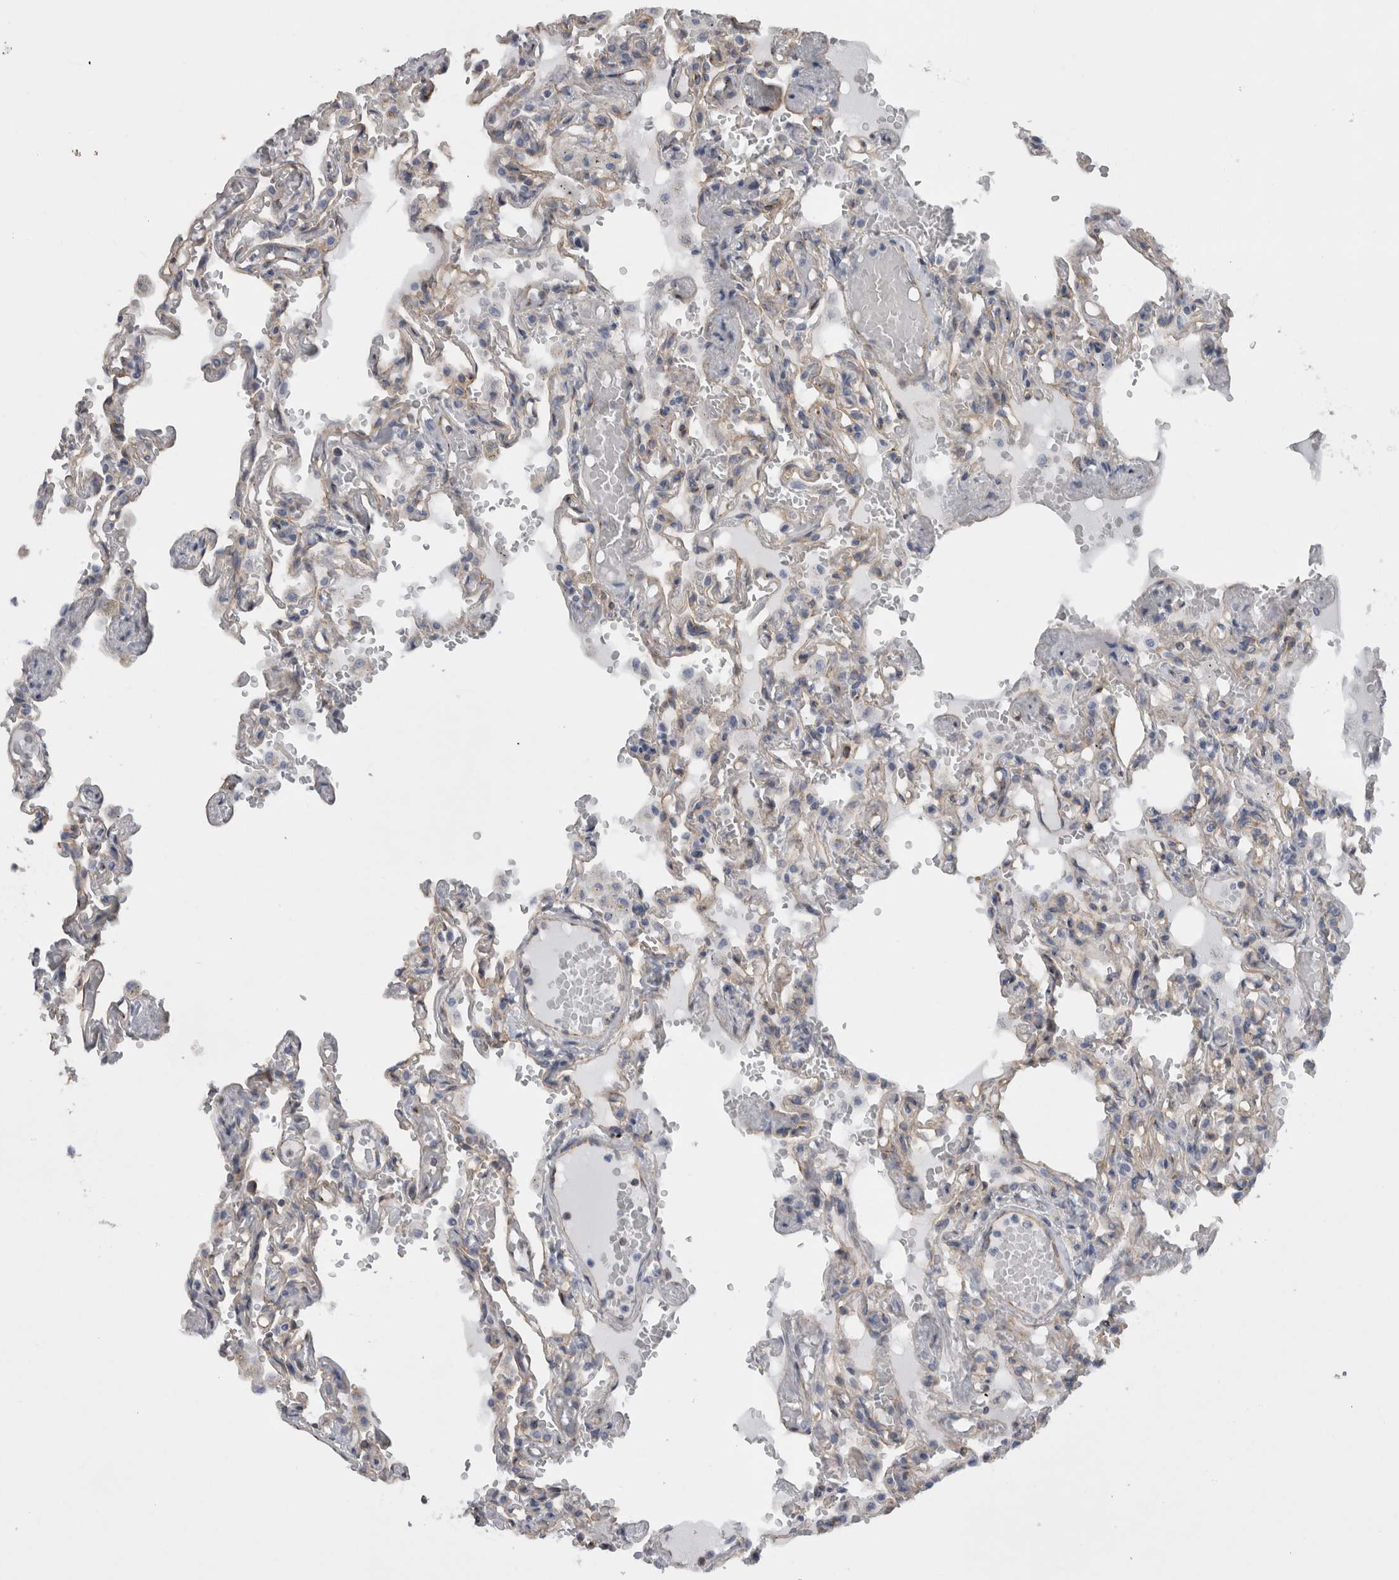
{"staining": {"intensity": "negative", "quantity": "none", "location": "none"}, "tissue": "lung", "cell_type": "Alveolar cells", "image_type": "normal", "snomed": [{"axis": "morphology", "description": "Normal tissue, NOS"}, {"axis": "topography", "description": "Lung"}], "caption": "A high-resolution photomicrograph shows IHC staining of benign lung, which shows no significant expression in alveolar cells. (Brightfield microscopy of DAB (3,3'-diaminobenzidine) IHC at high magnification).", "gene": "ATXN3L", "patient": {"sex": "male", "age": 21}}